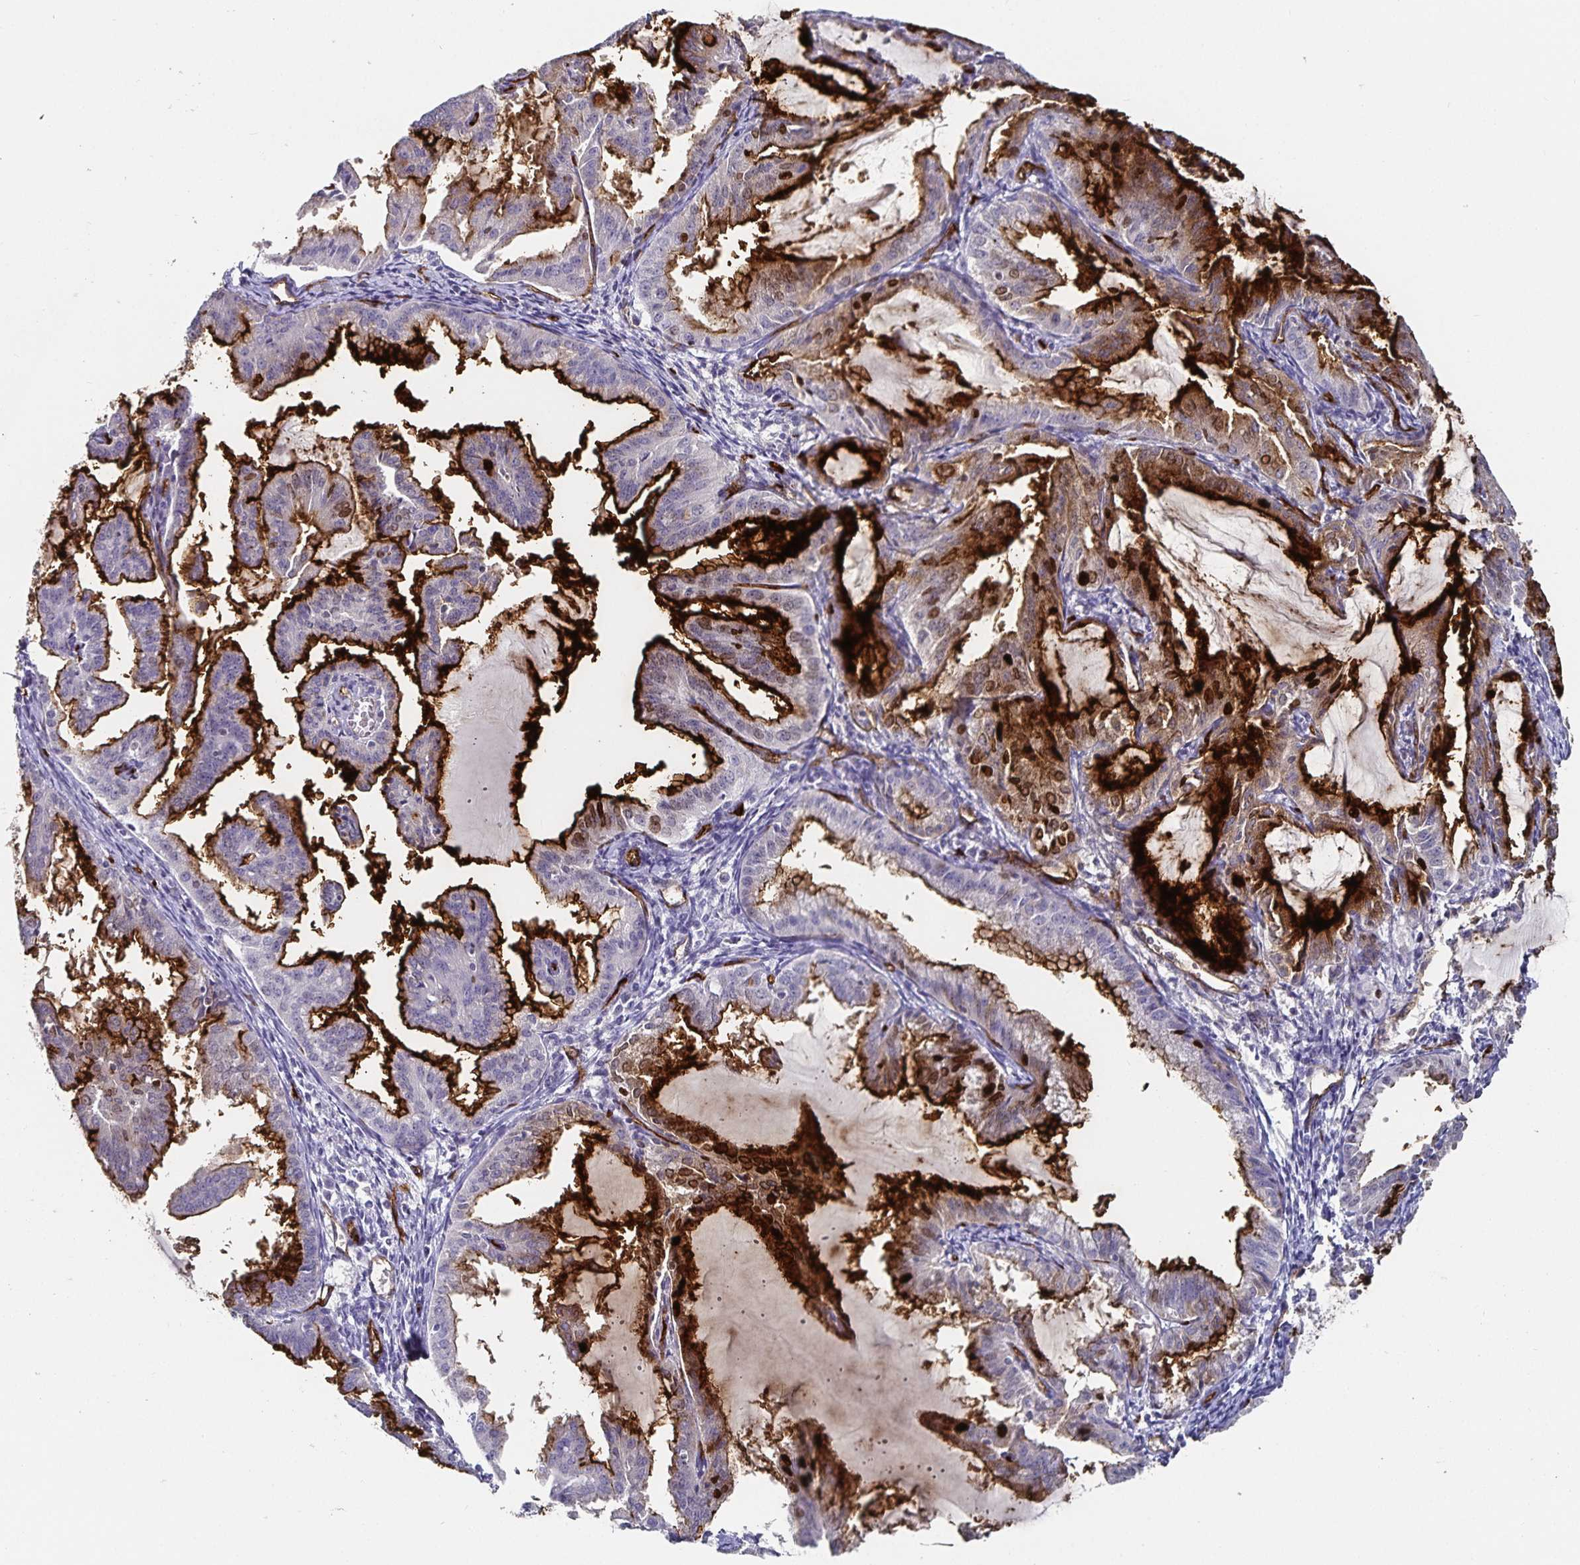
{"staining": {"intensity": "strong", "quantity": "25%-75%", "location": "cytoplasmic/membranous"}, "tissue": "endometrial cancer", "cell_type": "Tumor cells", "image_type": "cancer", "snomed": [{"axis": "morphology", "description": "Adenocarcinoma, NOS"}, {"axis": "topography", "description": "Endometrium"}], "caption": "Endometrial adenocarcinoma was stained to show a protein in brown. There is high levels of strong cytoplasmic/membranous positivity in approximately 25%-75% of tumor cells. (brown staining indicates protein expression, while blue staining denotes nuclei).", "gene": "PODXL", "patient": {"sex": "female", "age": 70}}